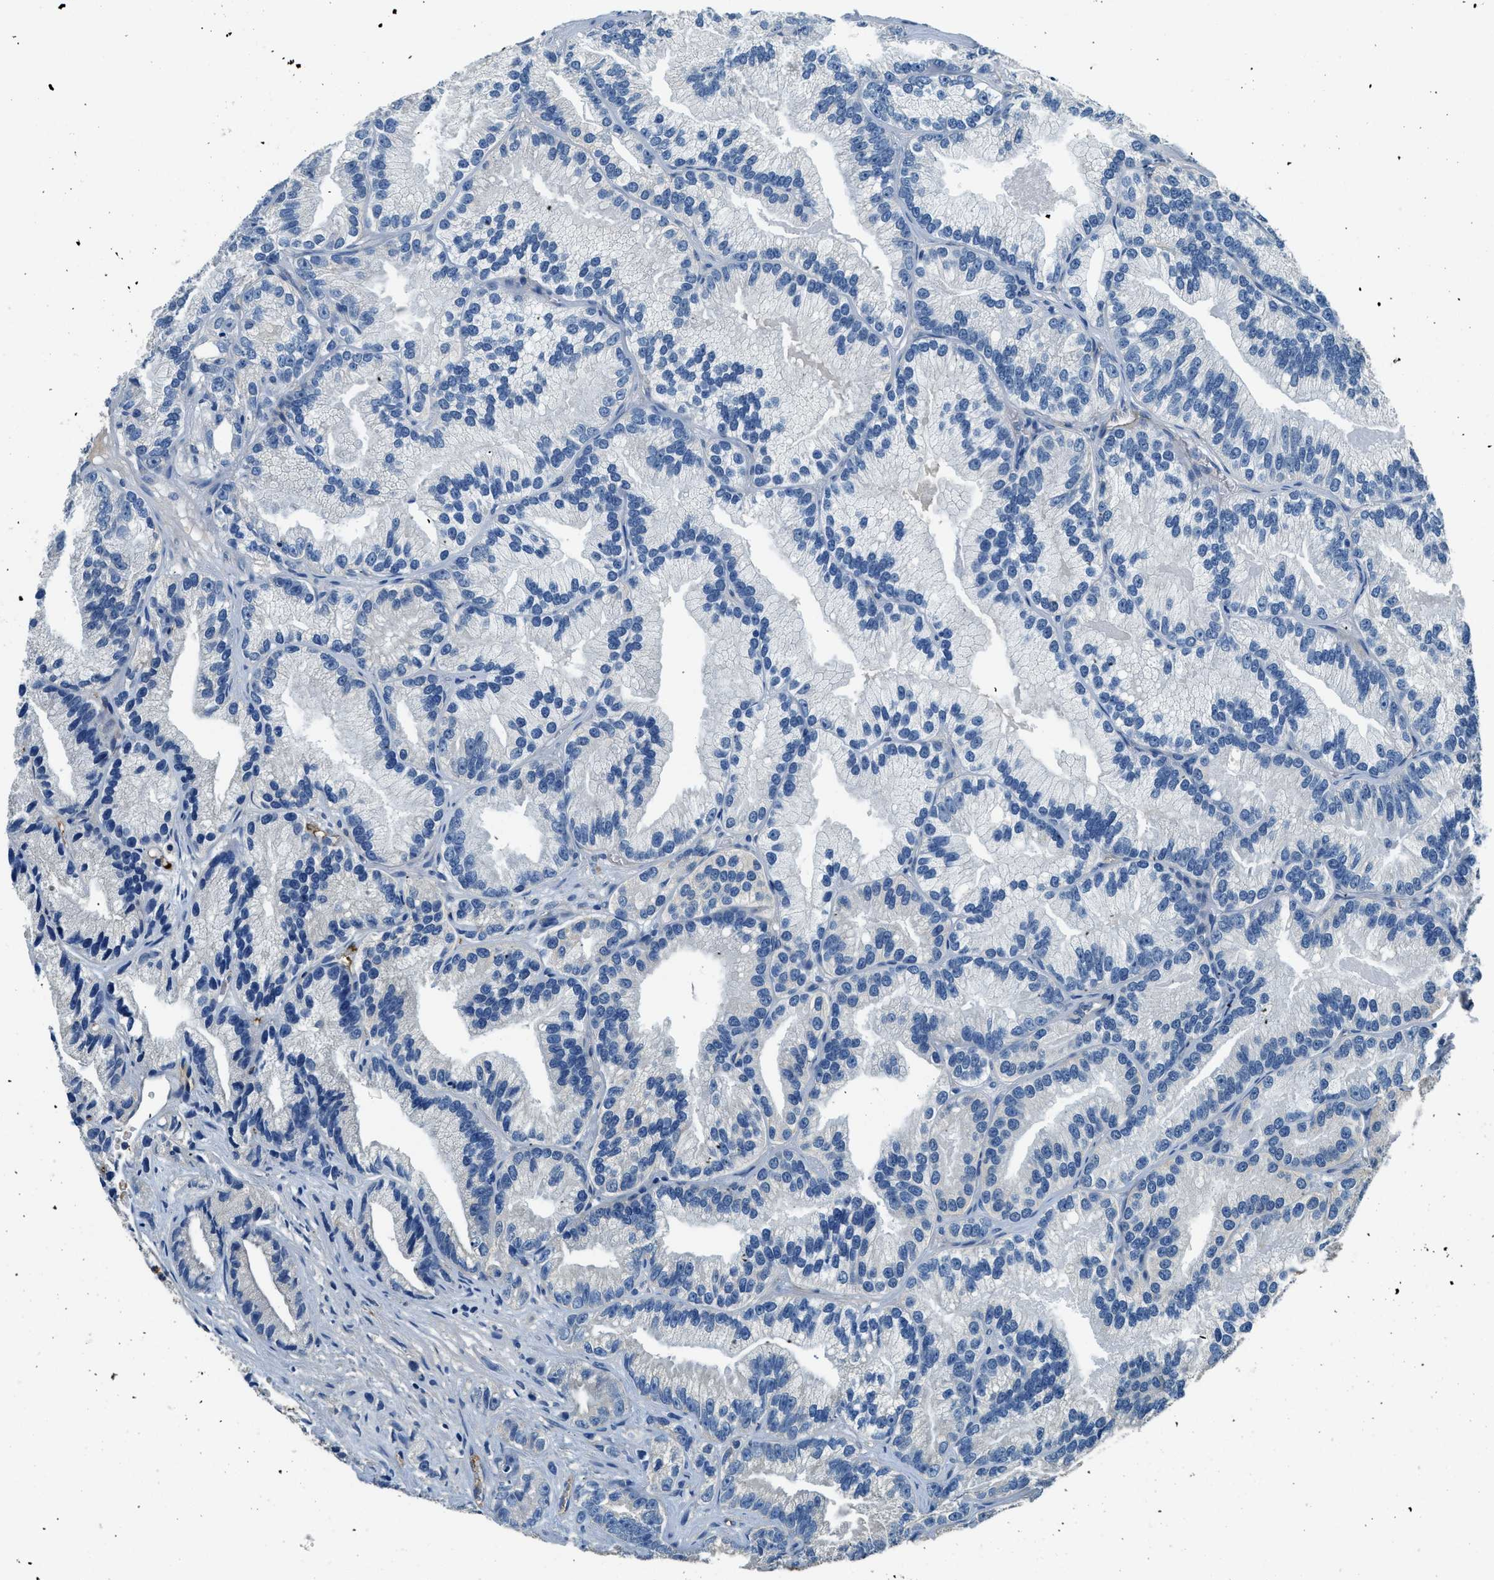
{"staining": {"intensity": "negative", "quantity": "none", "location": "none"}, "tissue": "prostate cancer", "cell_type": "Tumor cells", "image_type": "cancer", "snomed": [{"axis": "morphology", "description": "Adenocarcinoma, Low grade"}, {"axis": "topography", "description": "Prostate"}], "caption": "Immunohistochemistry photomicrograph of neoplastic tissue: human prostate adenocarcinoma (low-grade) stained with DAB (3,3'-diaminobenzidine) displays no significant protein staining in tumor cells.", "gene": "TMEM186", "patient": {"sex": "male", "age": 89}}